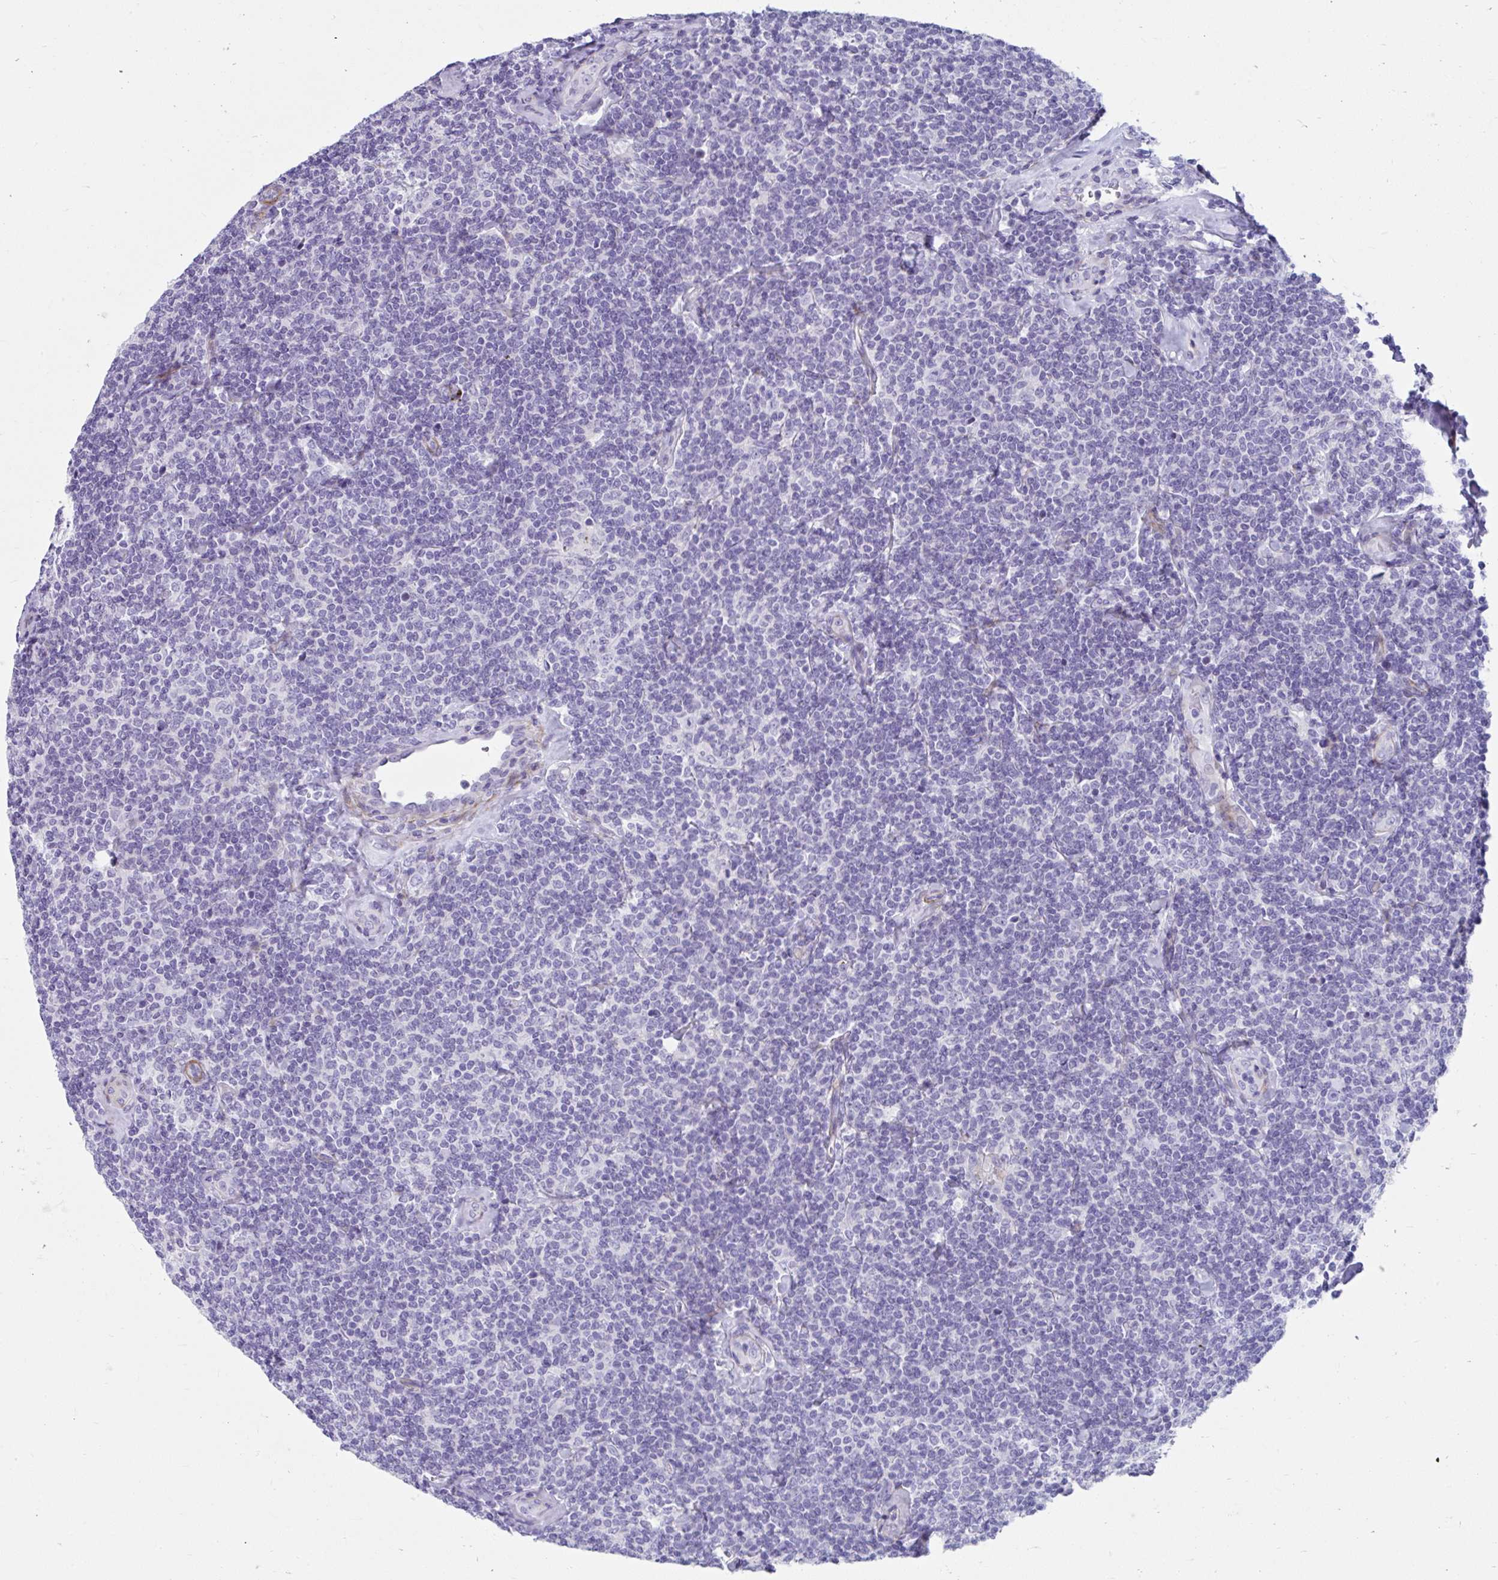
{"staining": {"intensity": "negative", "quantity": "none", "location": "none"}, "tissue": "lymphoma", "cell_type": "Tumor cells", "image_type": "cancer", "snomed": [{"axis": "morphology", "description": "Malignant lymphoma, non-Hodgkin's type, Low grade"}, {"axis": "topography", "description": "Lymph node"}], "caption": "Tumor cells show no significant positivity in malignant lymphoma, non-Hodgkin's type (low-grade).", "gene": "GRXCR2", "patient": {"sex": "female", "age": 56}}